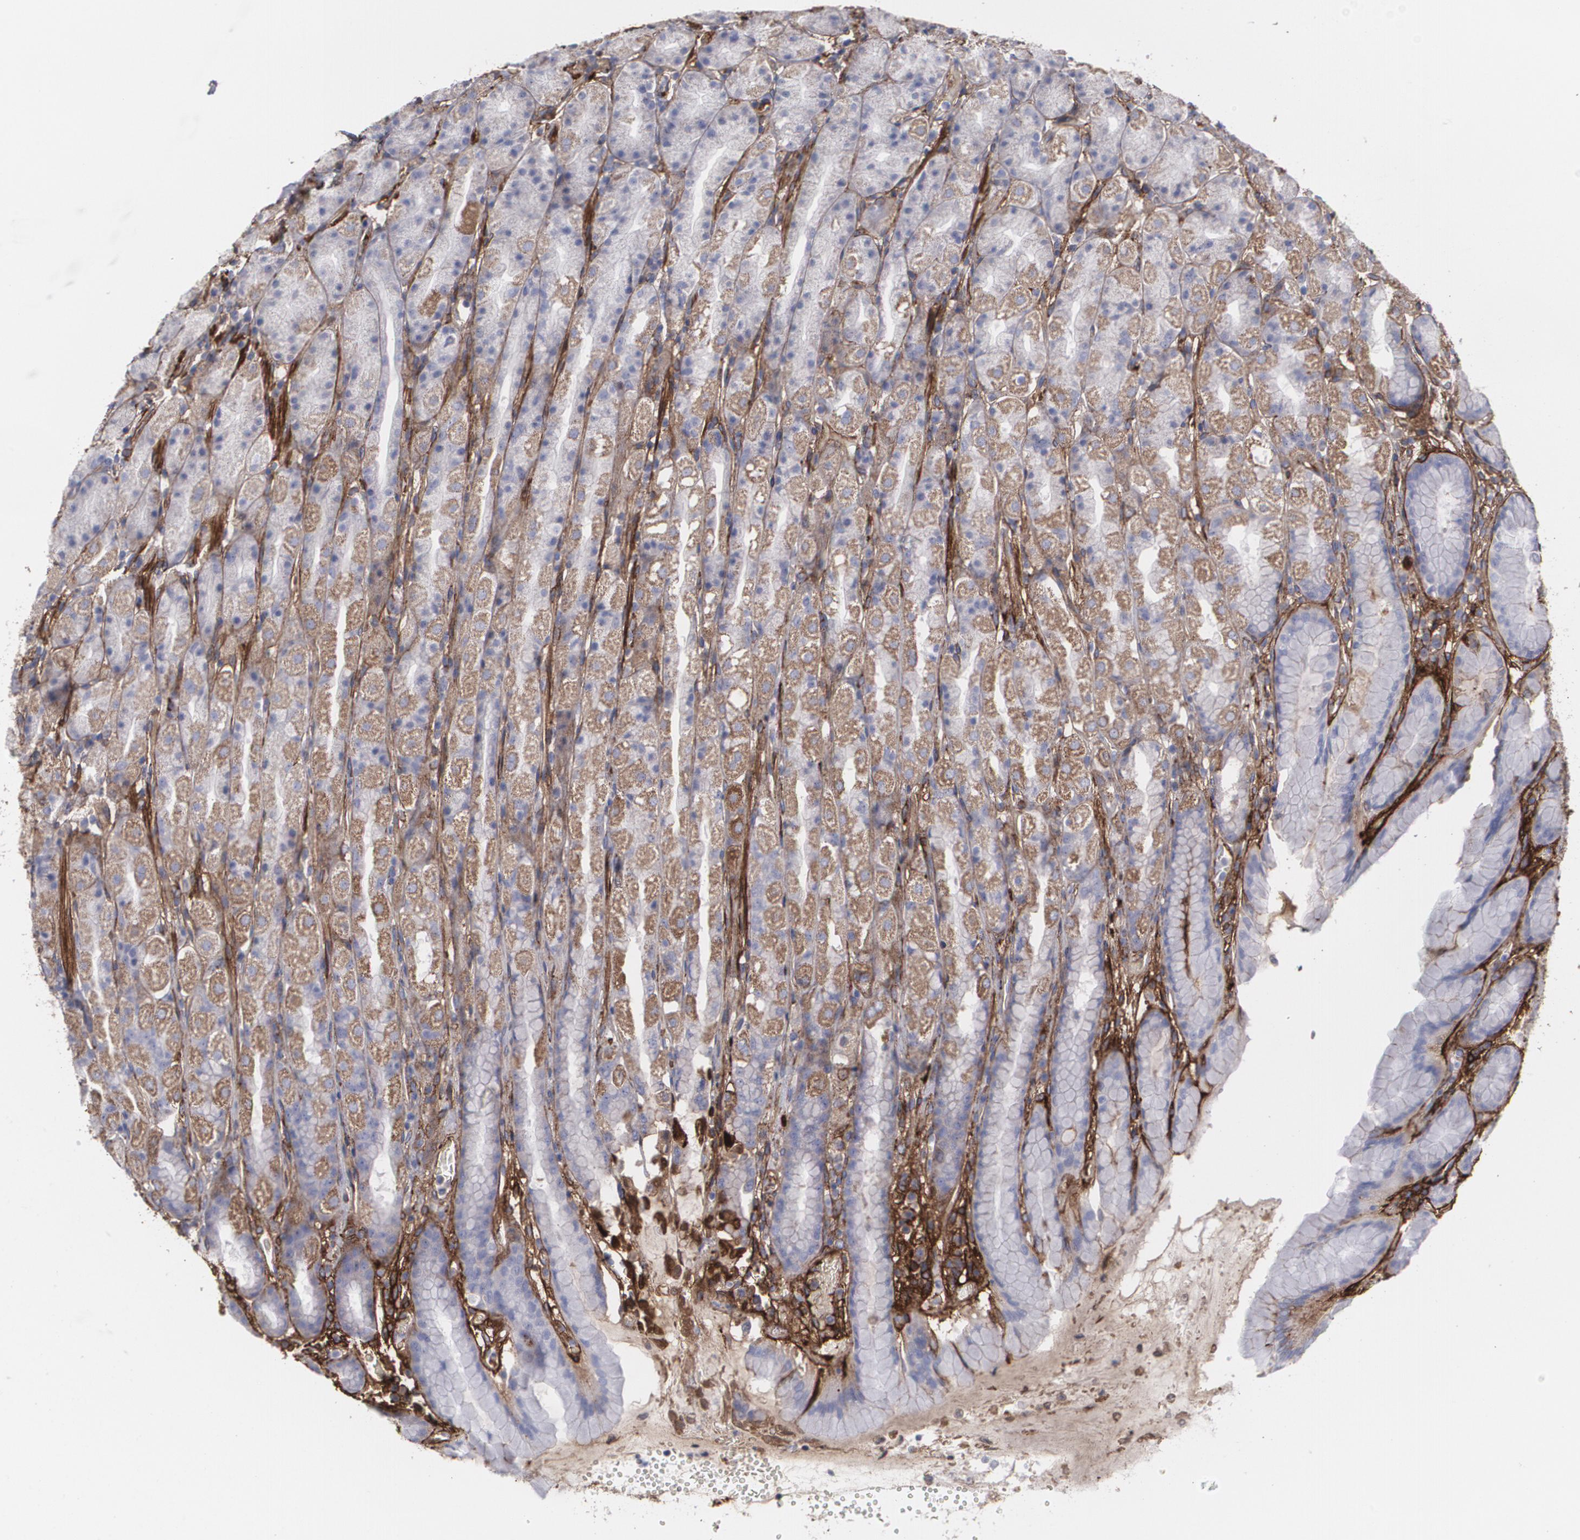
{"staining": {"intensity": "moderate", "quantity": ">75%", "location": "cytoplasmic/membranous"}, "tissue": "stomach", "cell_type": "Glandular cells", "image_type": "normal", "snomed": [{"axis": "morphology", "description": "Normal tissue, NOS"}, {"axis": "topography", "description": "Stomach, upper"}], "caption": "Immunohistochemistry (IHC) (DAB) staining of unremarkable stomach exhibits moderate cytoplasmic/membranous protein expression in about >75% of glandular cells. (DAB (3,3'-diaminobenzidine) IHC with brightfield microscopy, high magnification).", "gene": "FBLN1", "patient": {"sex": "male", "age": 68}}